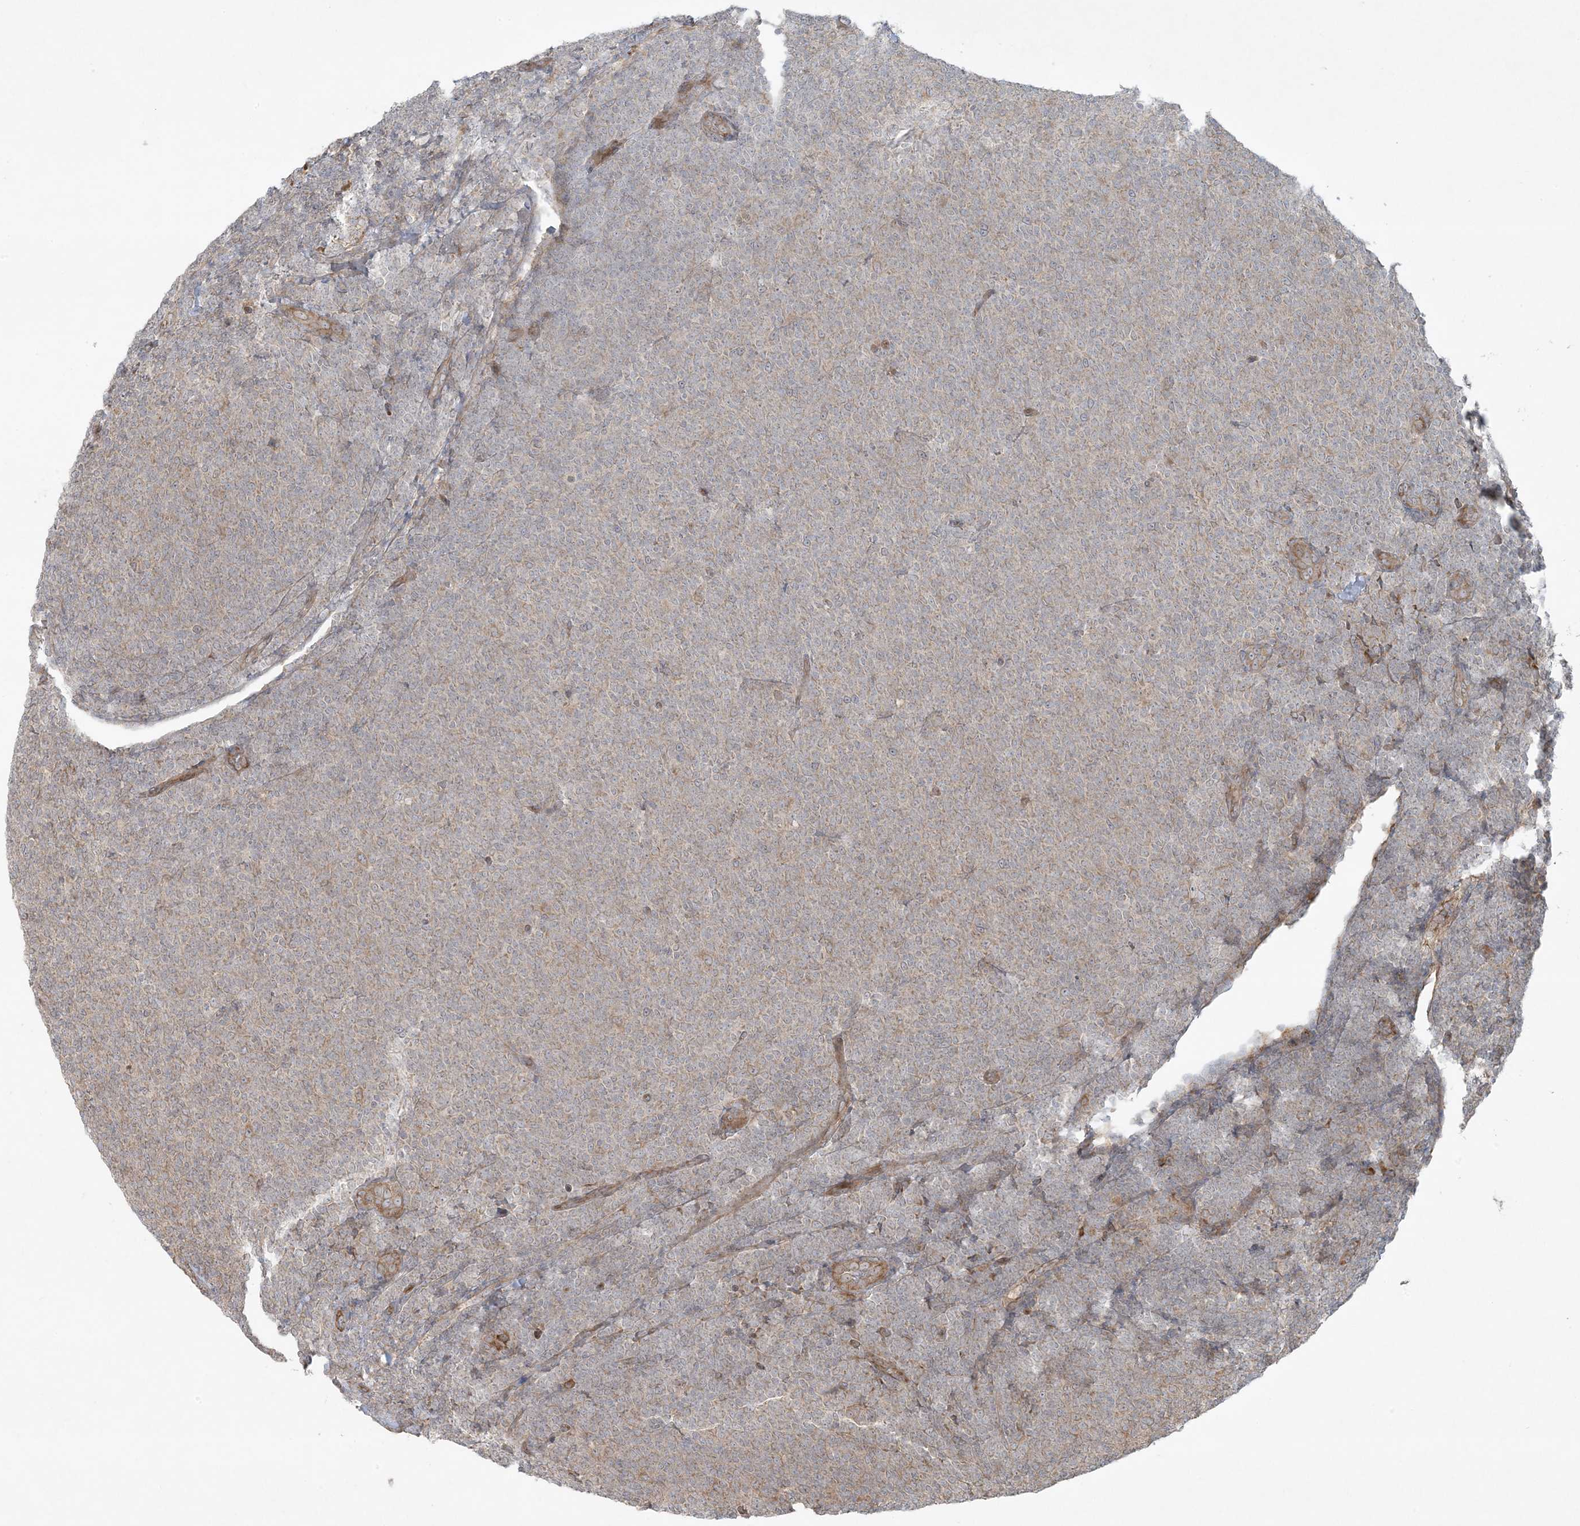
{"staining": {"intensity": "weak", "quantity": "<25%", "location": "cytoplasmic/membranous"}, "tissue": "lymphoma", "cell_type": "Tumor cells", "image_type": "cancer", "snomed": [{"axis": "morphology", "description": "Malignant lymphoma, non-Hodgkin's type, Low grade"}, {"axis": "topography", "description": "Lymph node"}], "caption": "Immunohistochemistry of lymphoma exhibits no positivity in tumor cells.", "gene": "ZNF263", "patient": {"sex": "male", "age": 66}}